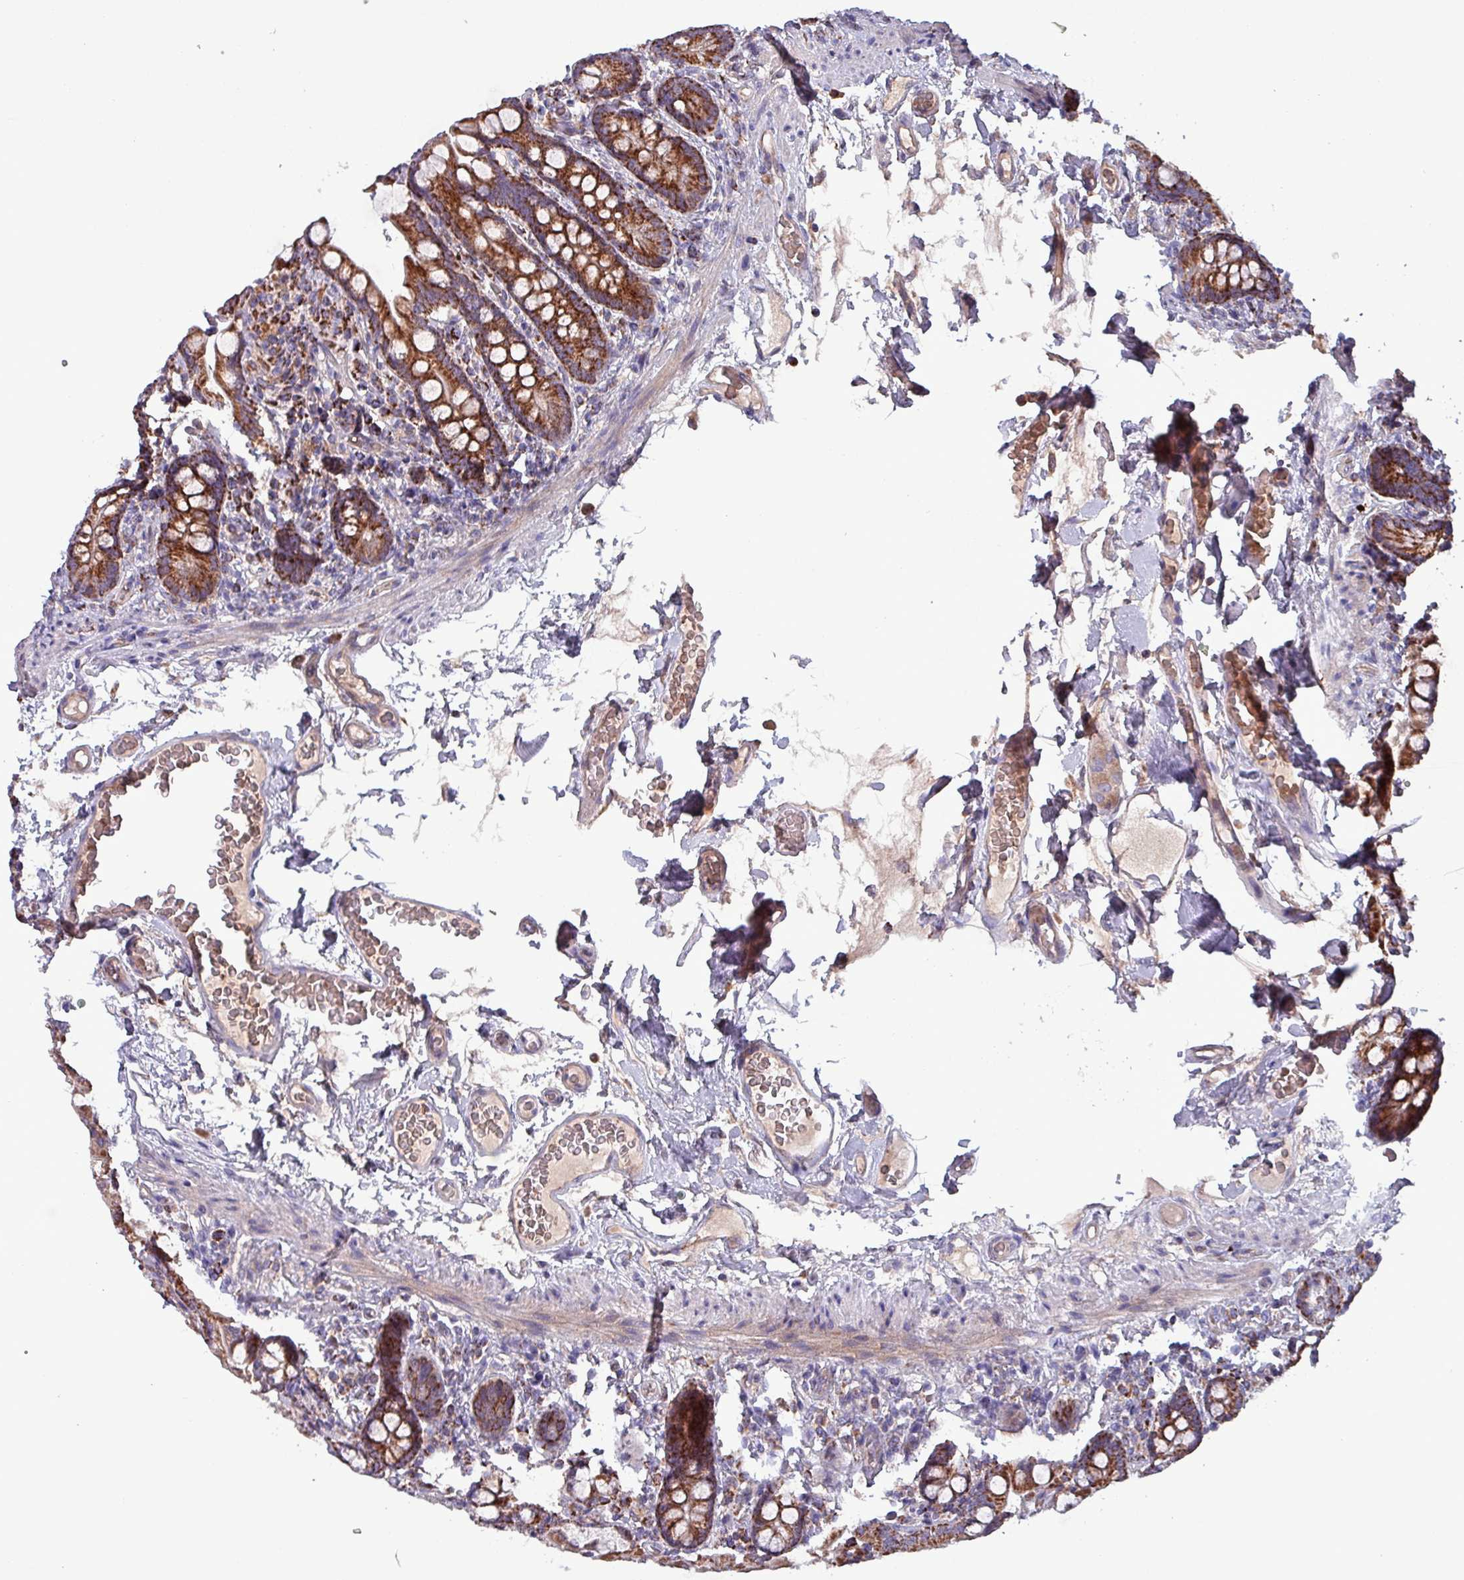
{"staining": {"intensity": "strong", "quantity": ">75%", "location": "cytoplasmic/membranous"}, "tissue": "small intestine", "cell_type": "Glandular cells", "image_type": "normal", "snomed": [{"axis": "morphology", "description": "Normal tissue, NOS"}, {"axis": "topography", "description": "Small intestine"}], "caption": "Immunohistochemical staining of normal human small intestine demonstrates >75% levels of strong cytoplasmic/membranous protein positivity in approximately >75% of glandular cells.", "gene": "ZNF322", "patient": {"sex": "female", "age": 64}}